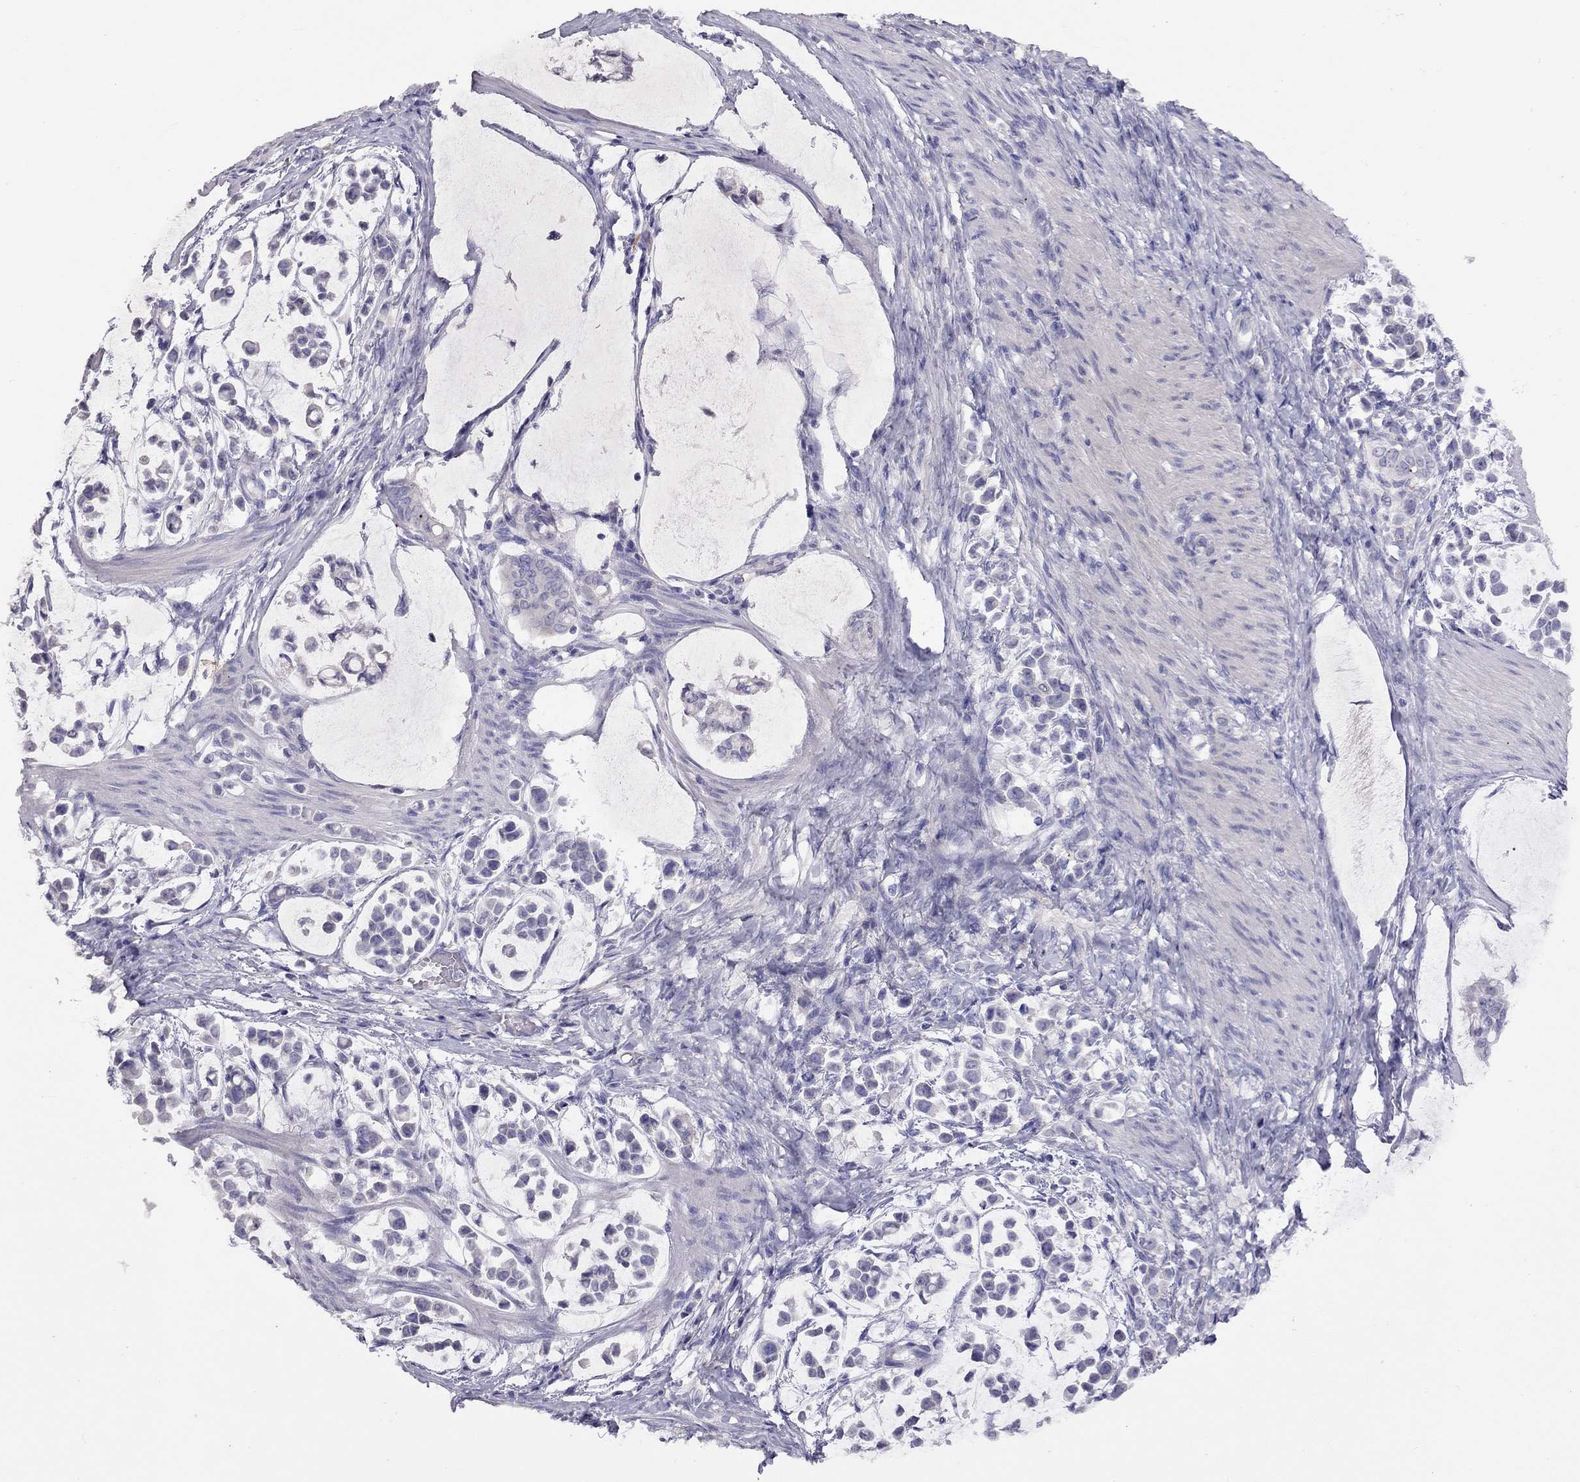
{"staining": {"intensity": "negative", "quantity": "none", "location": "none"}, "tissue": "stomach cancer", "cell_type": "Tumor cells", "image_type": "cancer", "snomed": [{"axis": "morphology", "description": "Adenocarcinoma, NOS"}, {"axis": "topography", "description": "Stomach"}], "caption": "This is an immunohistochemistry image of human stomach adenocarcinoma. There is no expression in tumor cells.", "gene": "CPNE4", "patient": {"sex": "male", "age": 82}}